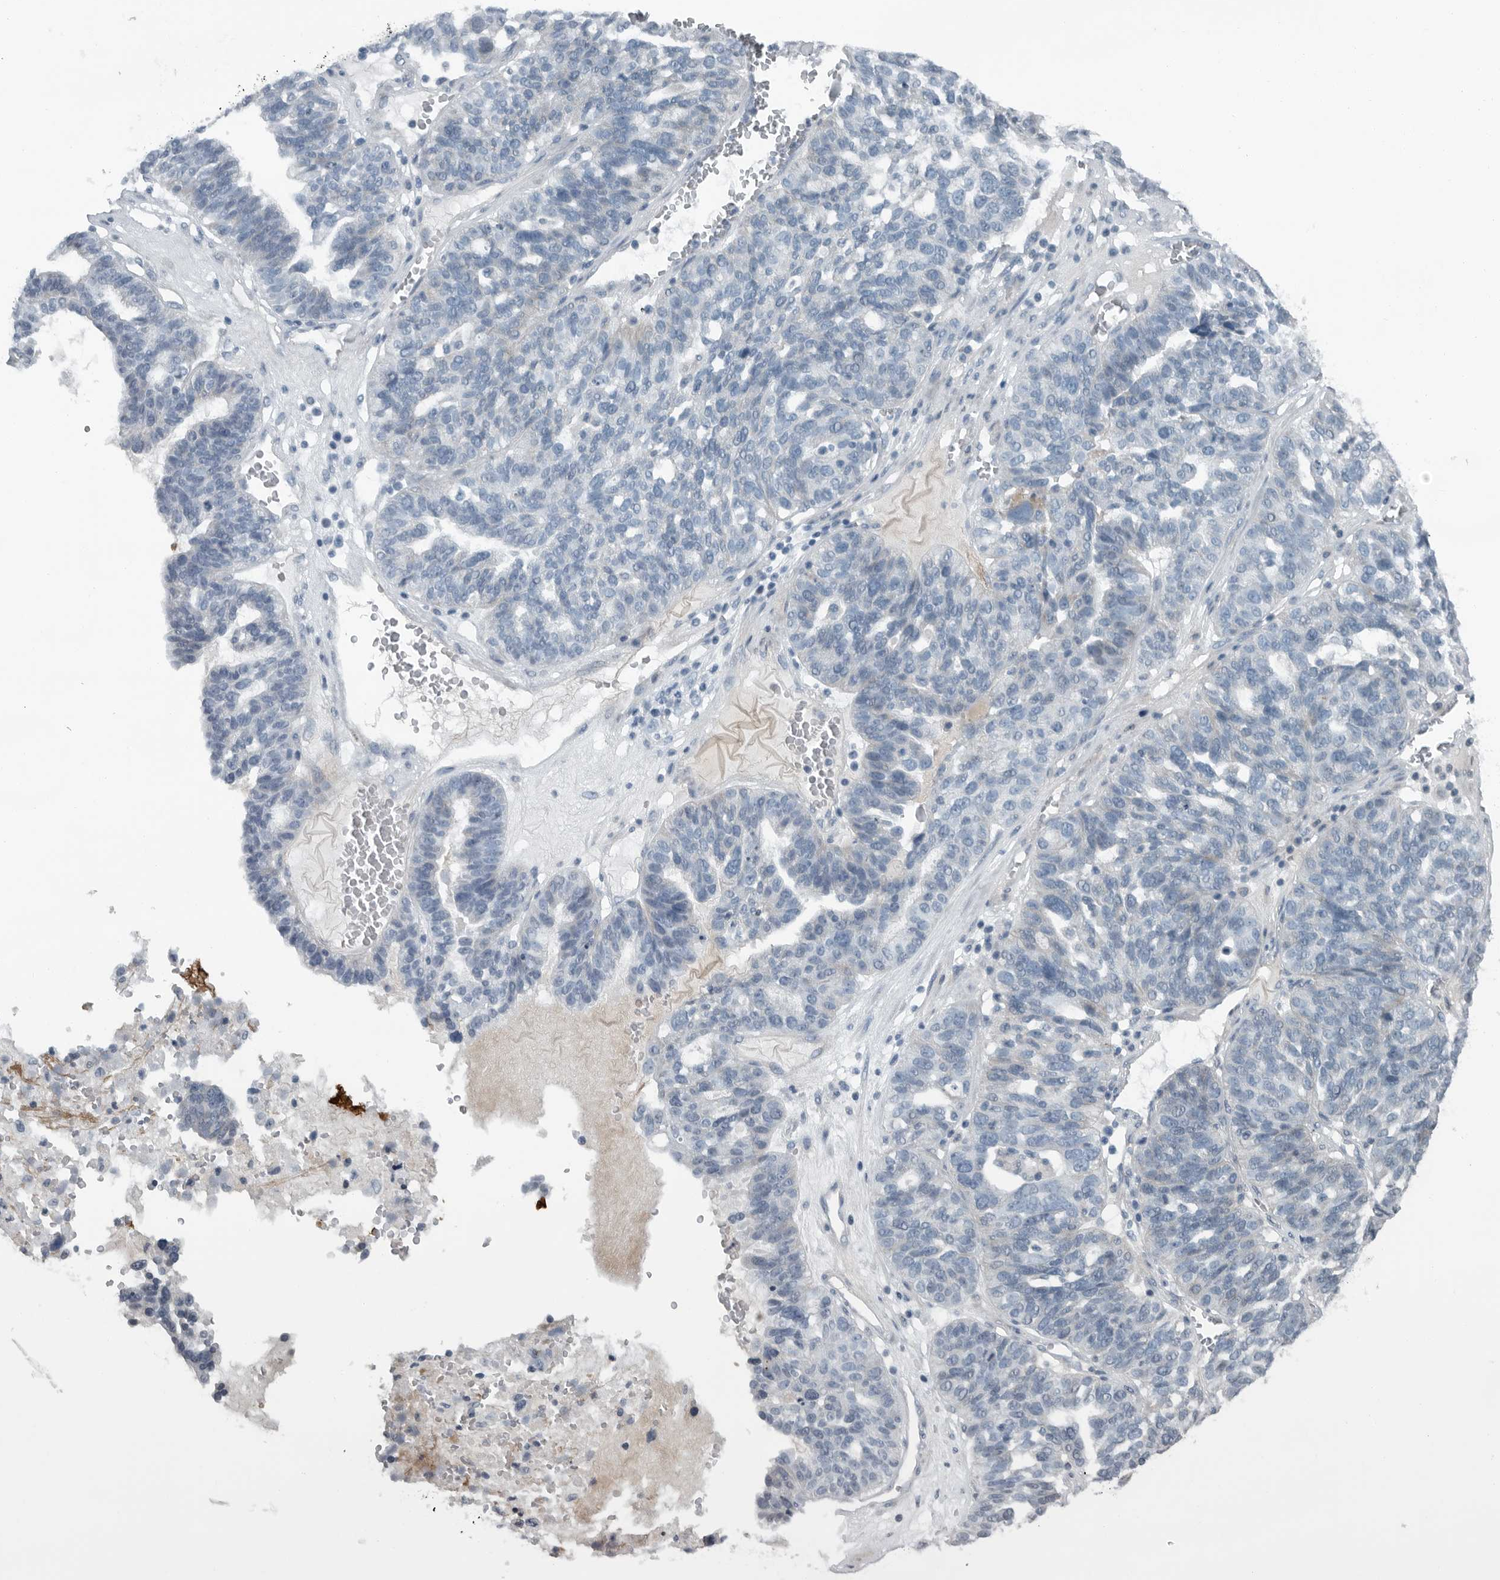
{"staining": {"intensity": "negative", "quantity": "none", "location": "none"}, "tissue": "ovarian cancer", "cell_type": "Tumor cells", "image_type": "cancer", "snomed": [{"axis": "morphology", "description": "Cystadenocarcinoma, serous, NOS"}, {"axis": "topography", "description": "Ovary"}], "caption": "A high-resolution micrograph shows immunohistochemistry staining of ovarian cancer (serous cystadenocarcinoma), which exhibits no significant positivity in tumor cells.", "gene": "MPP3", "patient": {"sex": "female", "age": 59}}